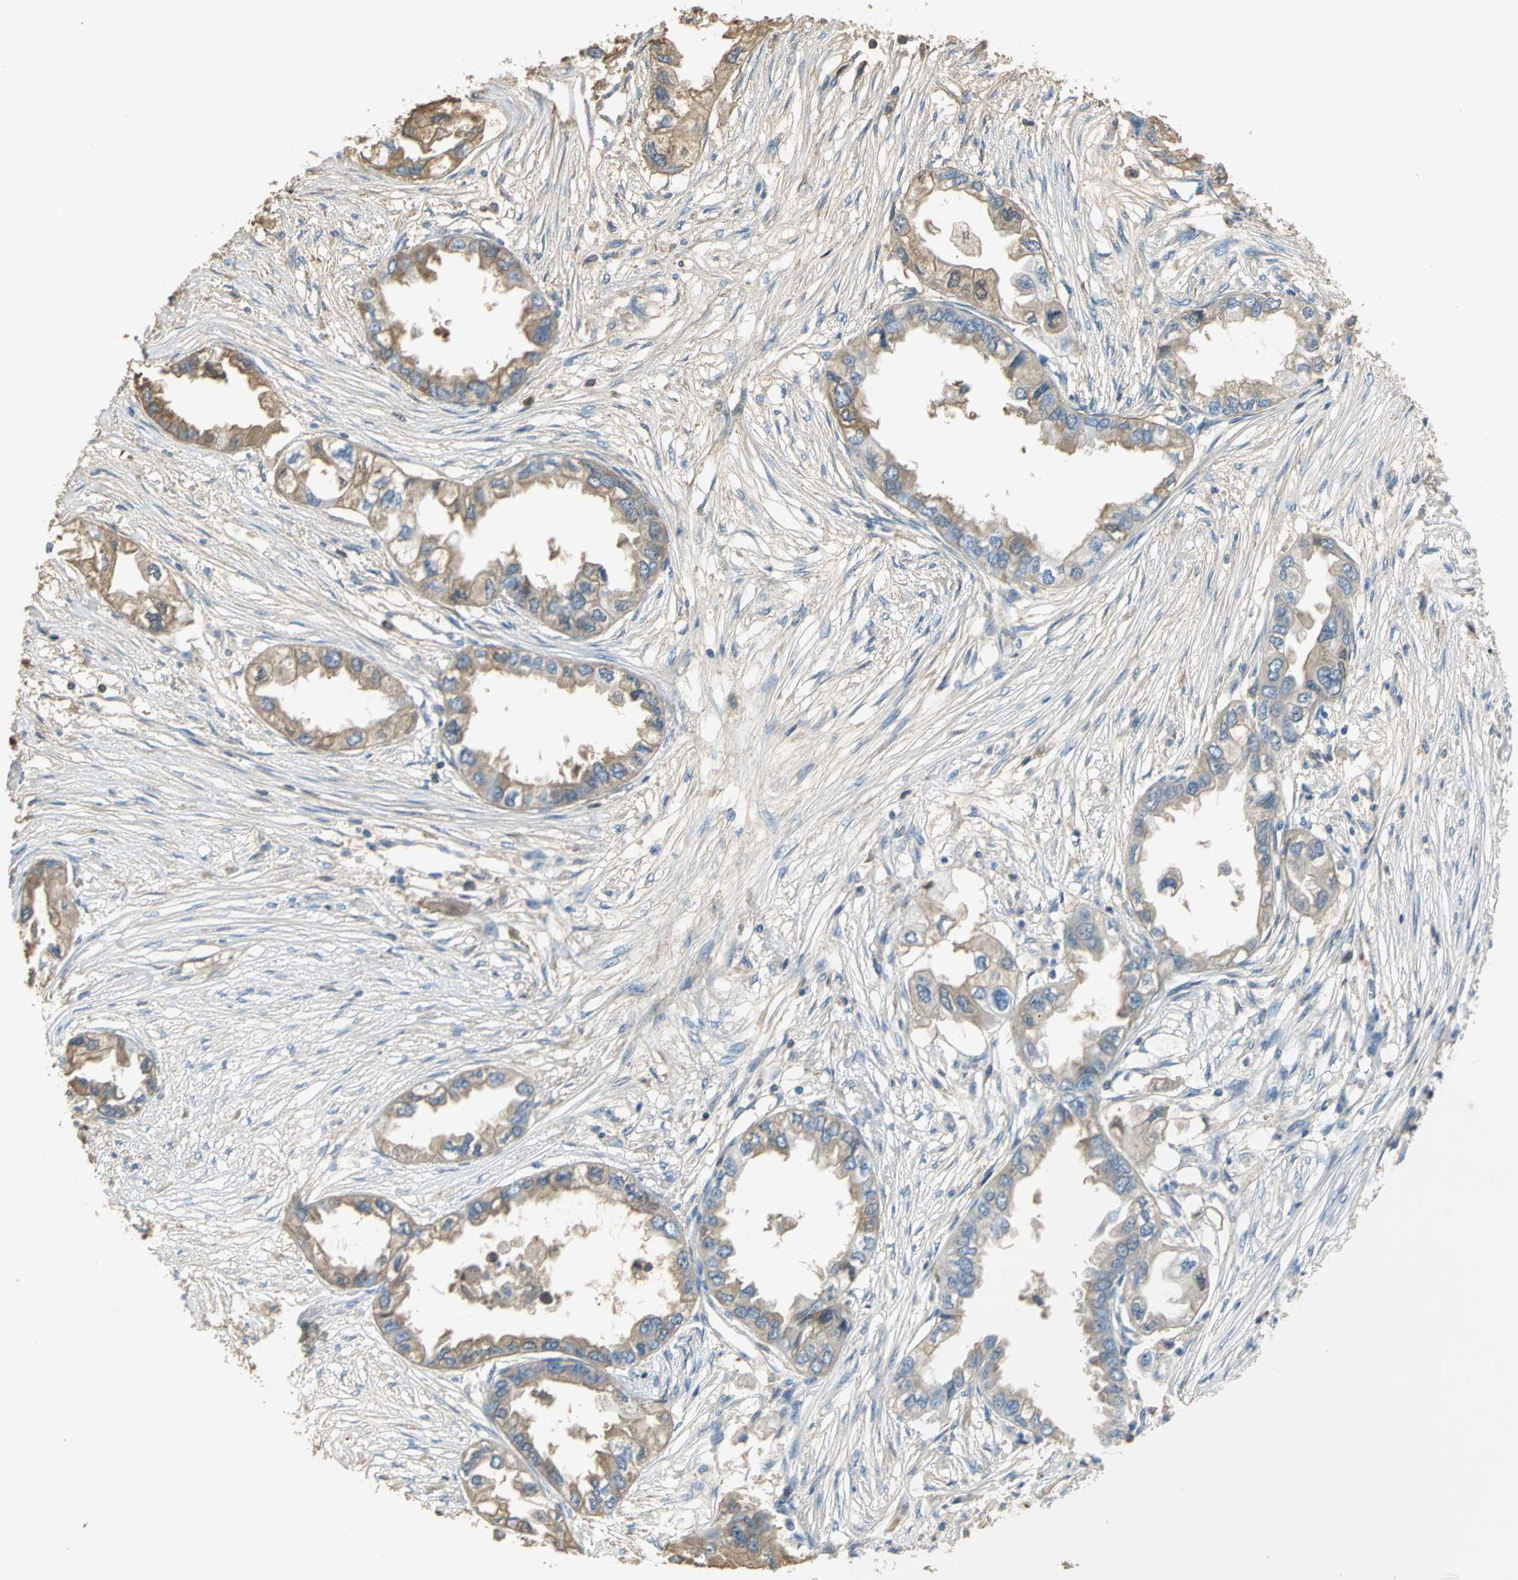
{"staining": {"intensity": "moderate", "quantity": ">75%", "location": "cytoplasmic/membranous"}, "tissue": "endometrial cancer", "cell_type": "Tumor cells", "image_type": "cancer", "snomed": [{"axis": "morphology", "description": "Adenocarcinoma, NOS"}, {"axis": "topography", "description": "Endometrium"}], "caption": "This image exhibits immunohistochemistry (IHC) staining of endometrial cancer, with medium moderate cytoplasmic/membranous expression in about >75% of tumor cells.", "gene": "GYG2", "patient": {"sex": "female", "age": 67}}